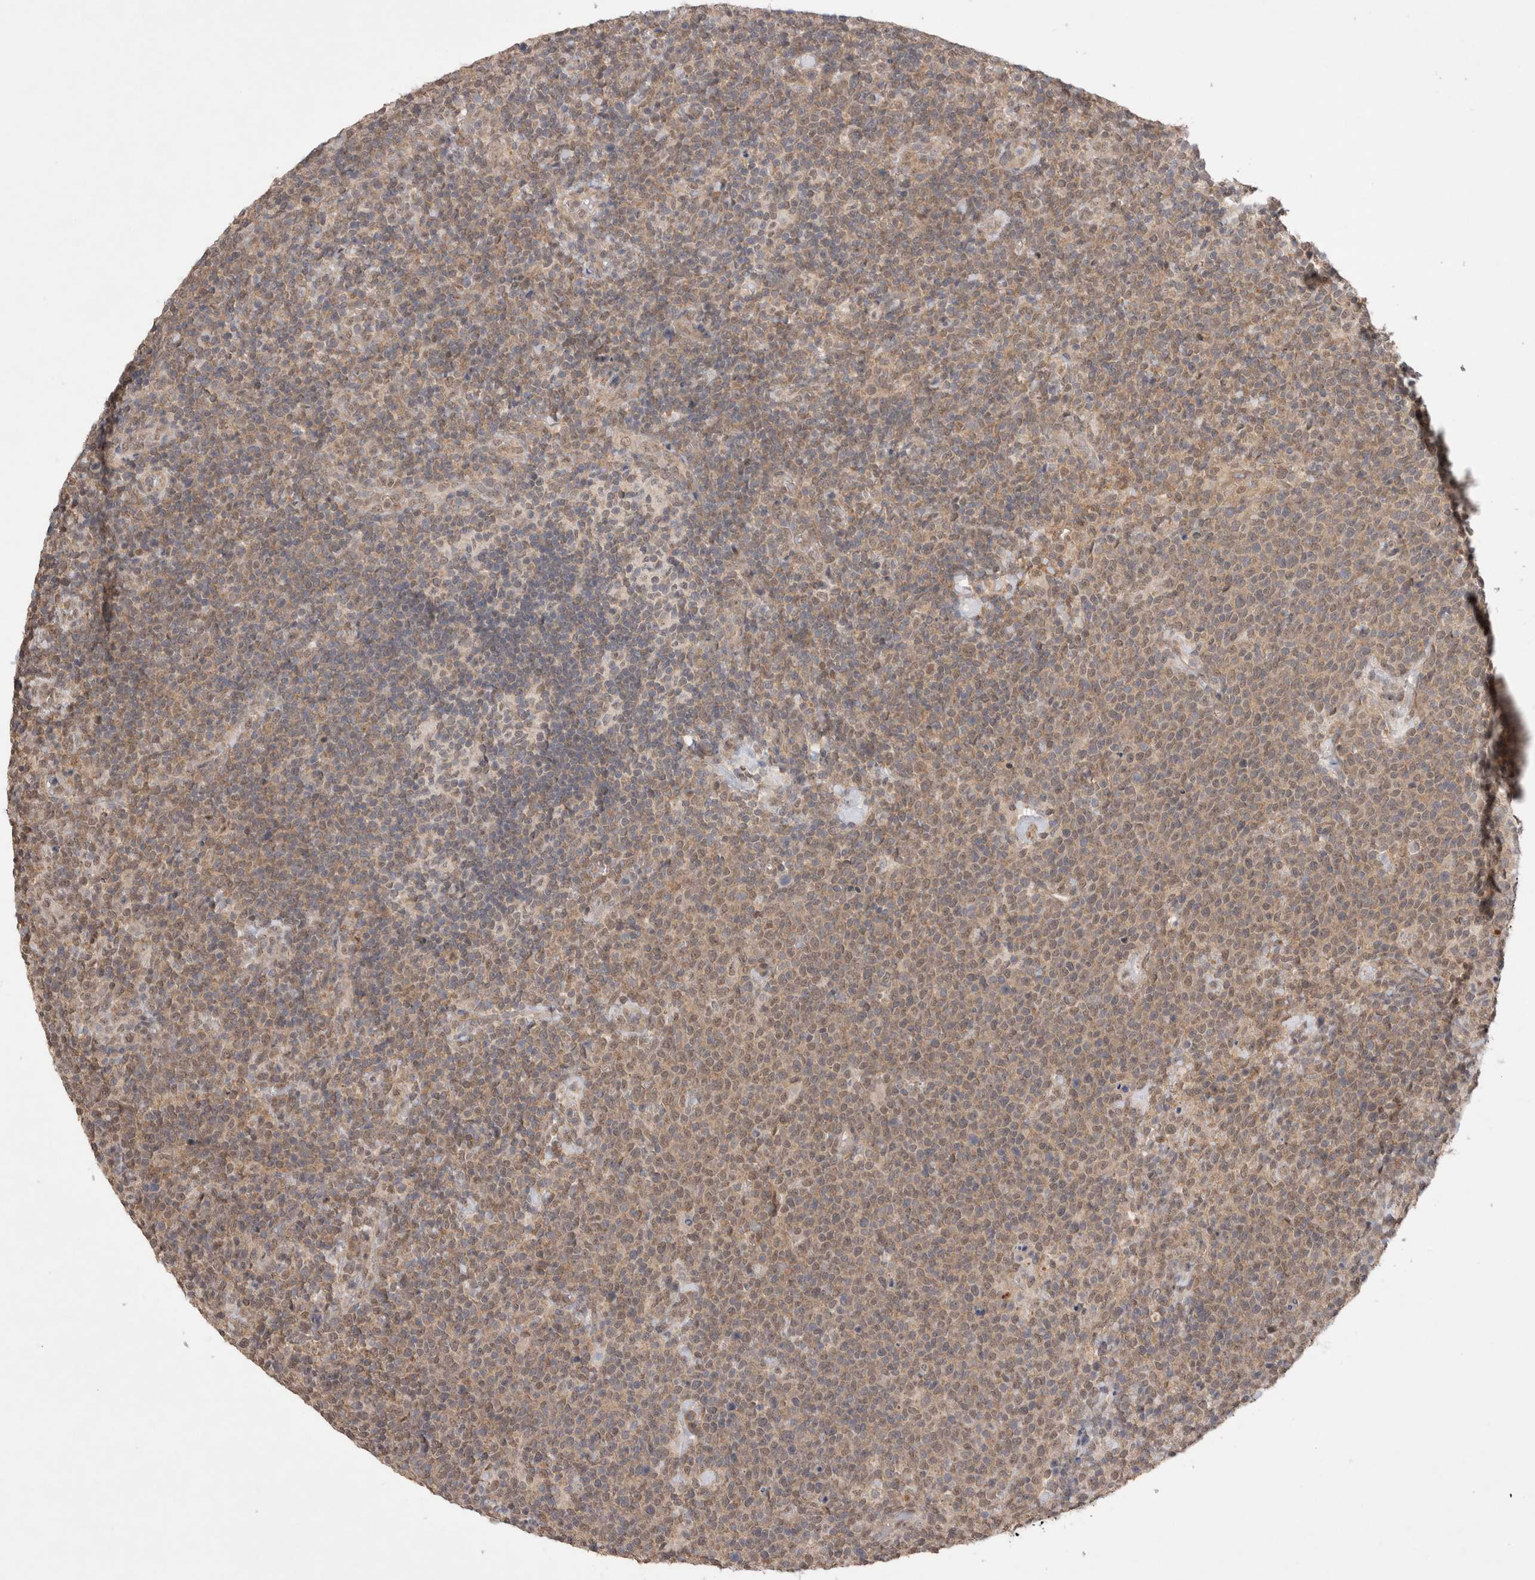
{"staining": {"intensity": "weak", "quantity": "25%-75%", "location": "cytoplasmic/membranous,nuclear"}, "tissue": "lymphoma", "cell_type": "Tumor cells", "image_type": "cancer", "snomed": [{"axis": "morphology", "description": "Malignant lymphoma, non-Hodgkin's type, High grade"}, {"axis": "topography", "description": "Lymph node"}], "caption": "Immunohistochemical staining of human lymphoma displays weak cytoplasmic/membranous and nuclear protein expression in approximately 25%-75% of tumor cells.", "gene": "WIPF2", "patient": {"sex": "male", "age": 61}}